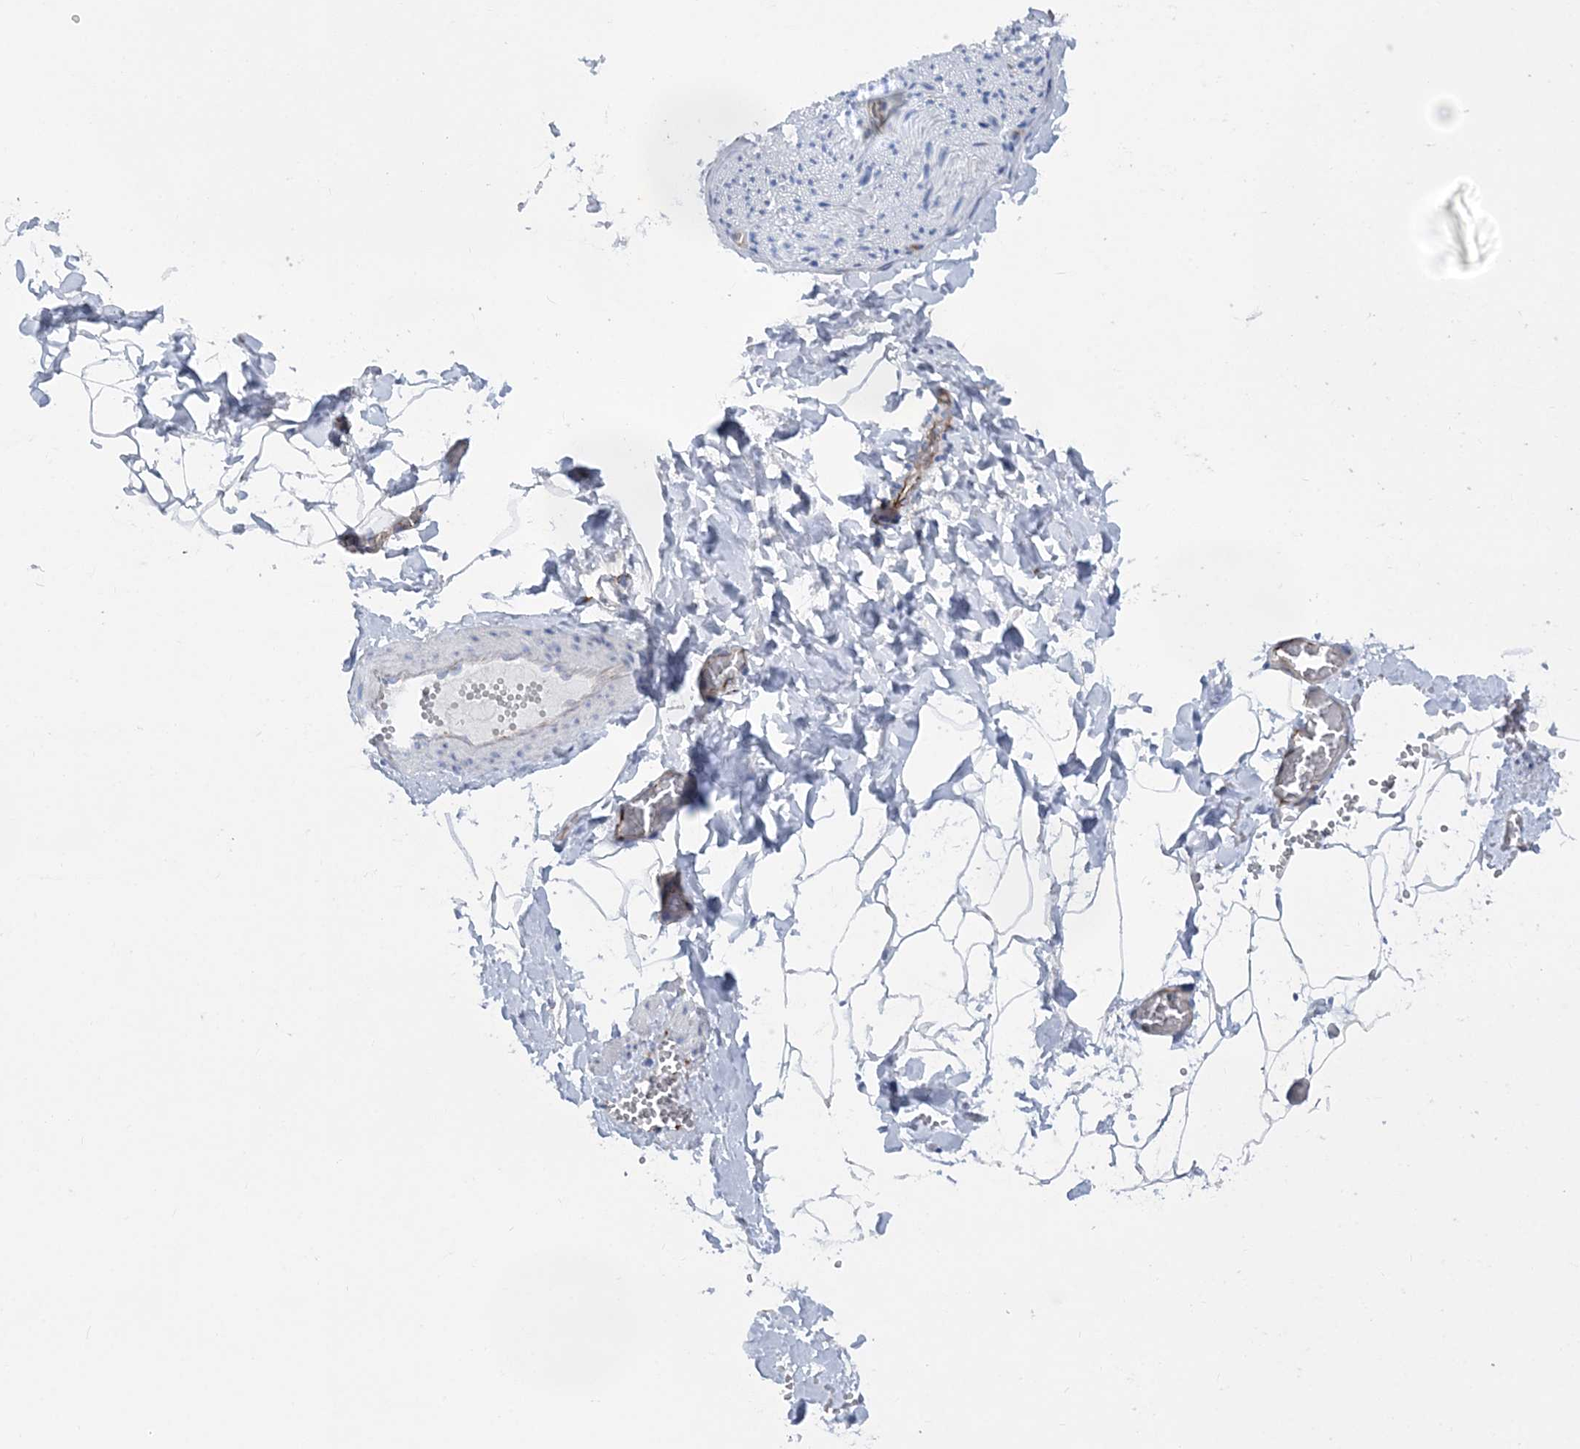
{"staining": {"intensity": "negative", "quantity": "none", "location": "none"}, "tissue": "adipose tissue", "cell_type": "Adipocytes", "image_type": "normal", "snomed": [{"axis": "morphology", "description": "Normal tissue, NOS"}, {"axis": "topography", "description": "Gallbladder"}, {"axis": "topography", "description": "Peripheral nerve tissue"}], "caption": "Immunohistochemistry of benign human adipose tissue displays no positivity in adipocytes.", "gene": "RAB11FIP5", "patient": {"sex": "male", "age": 38}}